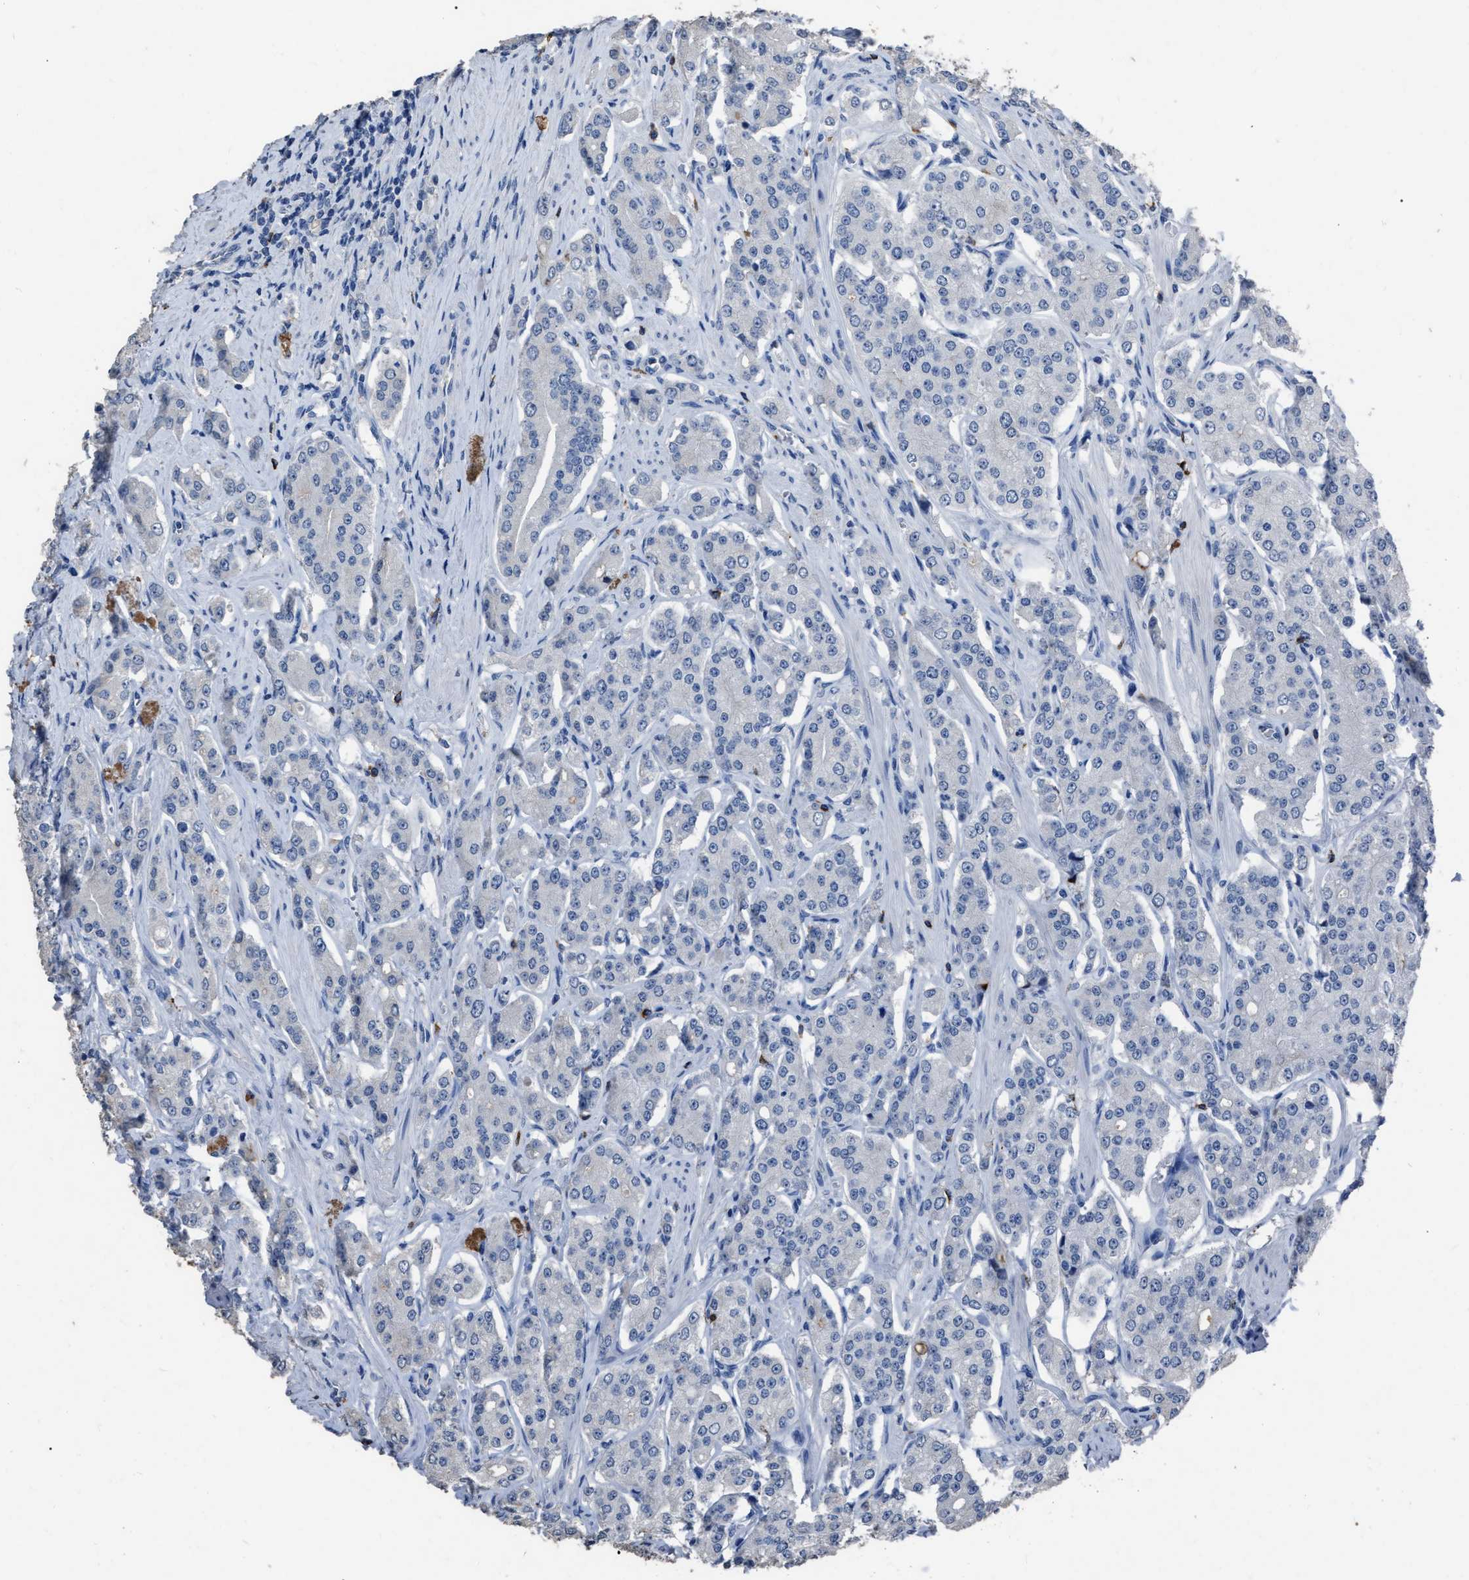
{"staining": {"intensity": "negative", "quantity": "none", "location": "none"}, "tissue": "prostate cancer", "cell_type": "Tumor cells", "image_type": "cancer", "snomed": [{"axis": "morphology", "description": "Adenocarcinoma, Low grade"}, {"axis": "topography", "description": "Prostate"}], "caption": "Protein analysis of prostate cancer shows no significant staining in tumor cells.", "gene": "HABP2", "patient": {"sex": "male", "age": 69}}